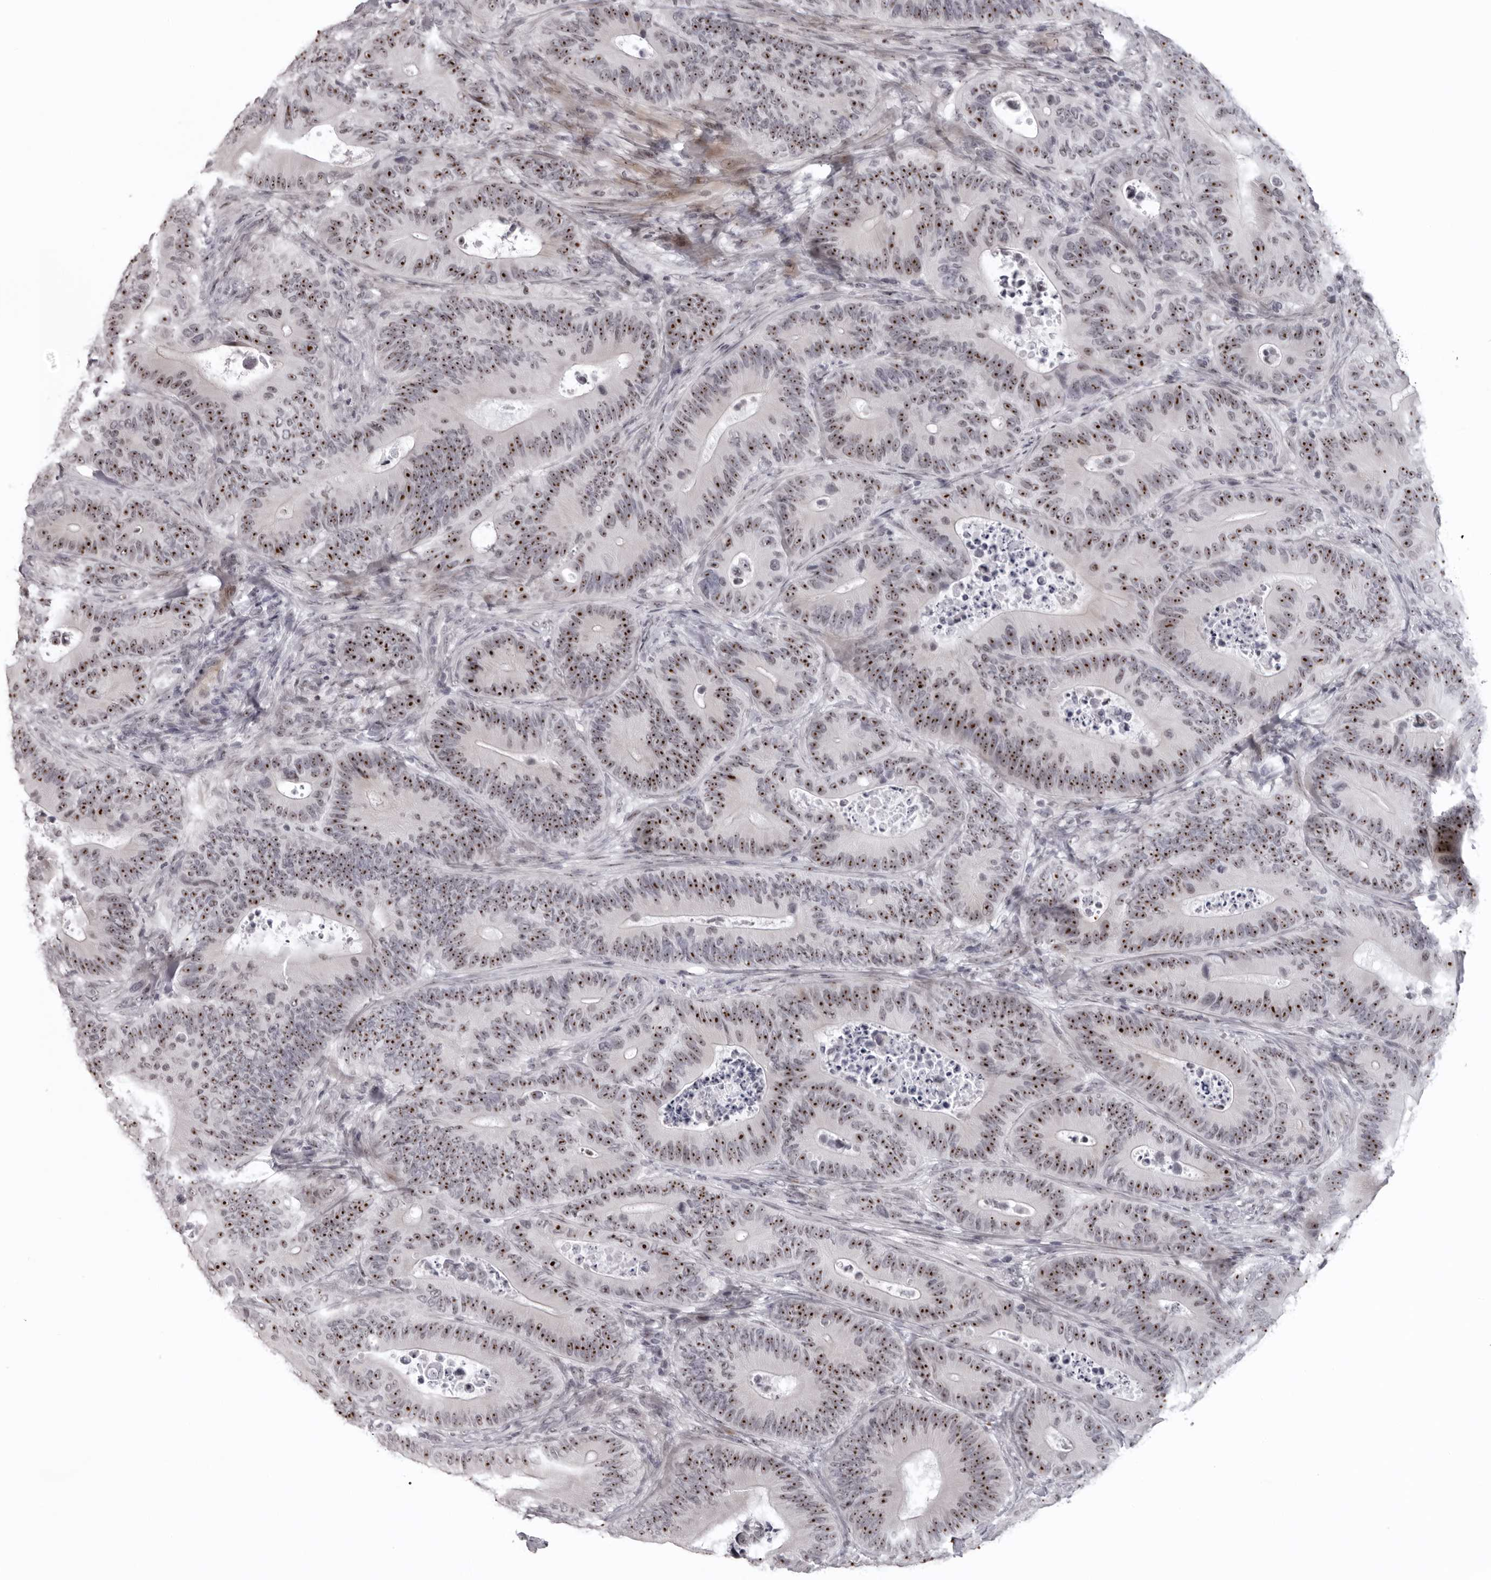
{"staining": {"intensity": "strong", "quantity": ">75%", "location": "nuclear"}, "tissue": "colorectal cancer", "cell_type": "Tumor cells", "image_type": "cancer", "snomed": [{"axis": "morphology", "description": "Adenocarcinoma, NOS"}, {"axis": "topography", "description": "Colon"}], "caption": "High-power microscopy captured an immunohistochemistry histopathology image of colorectal adenocarcinoma, revealing strong nuclear expression in about >75% of tumor cells.", "gene": "HELZ", "patient": {"sex": "male", "age": 83}}